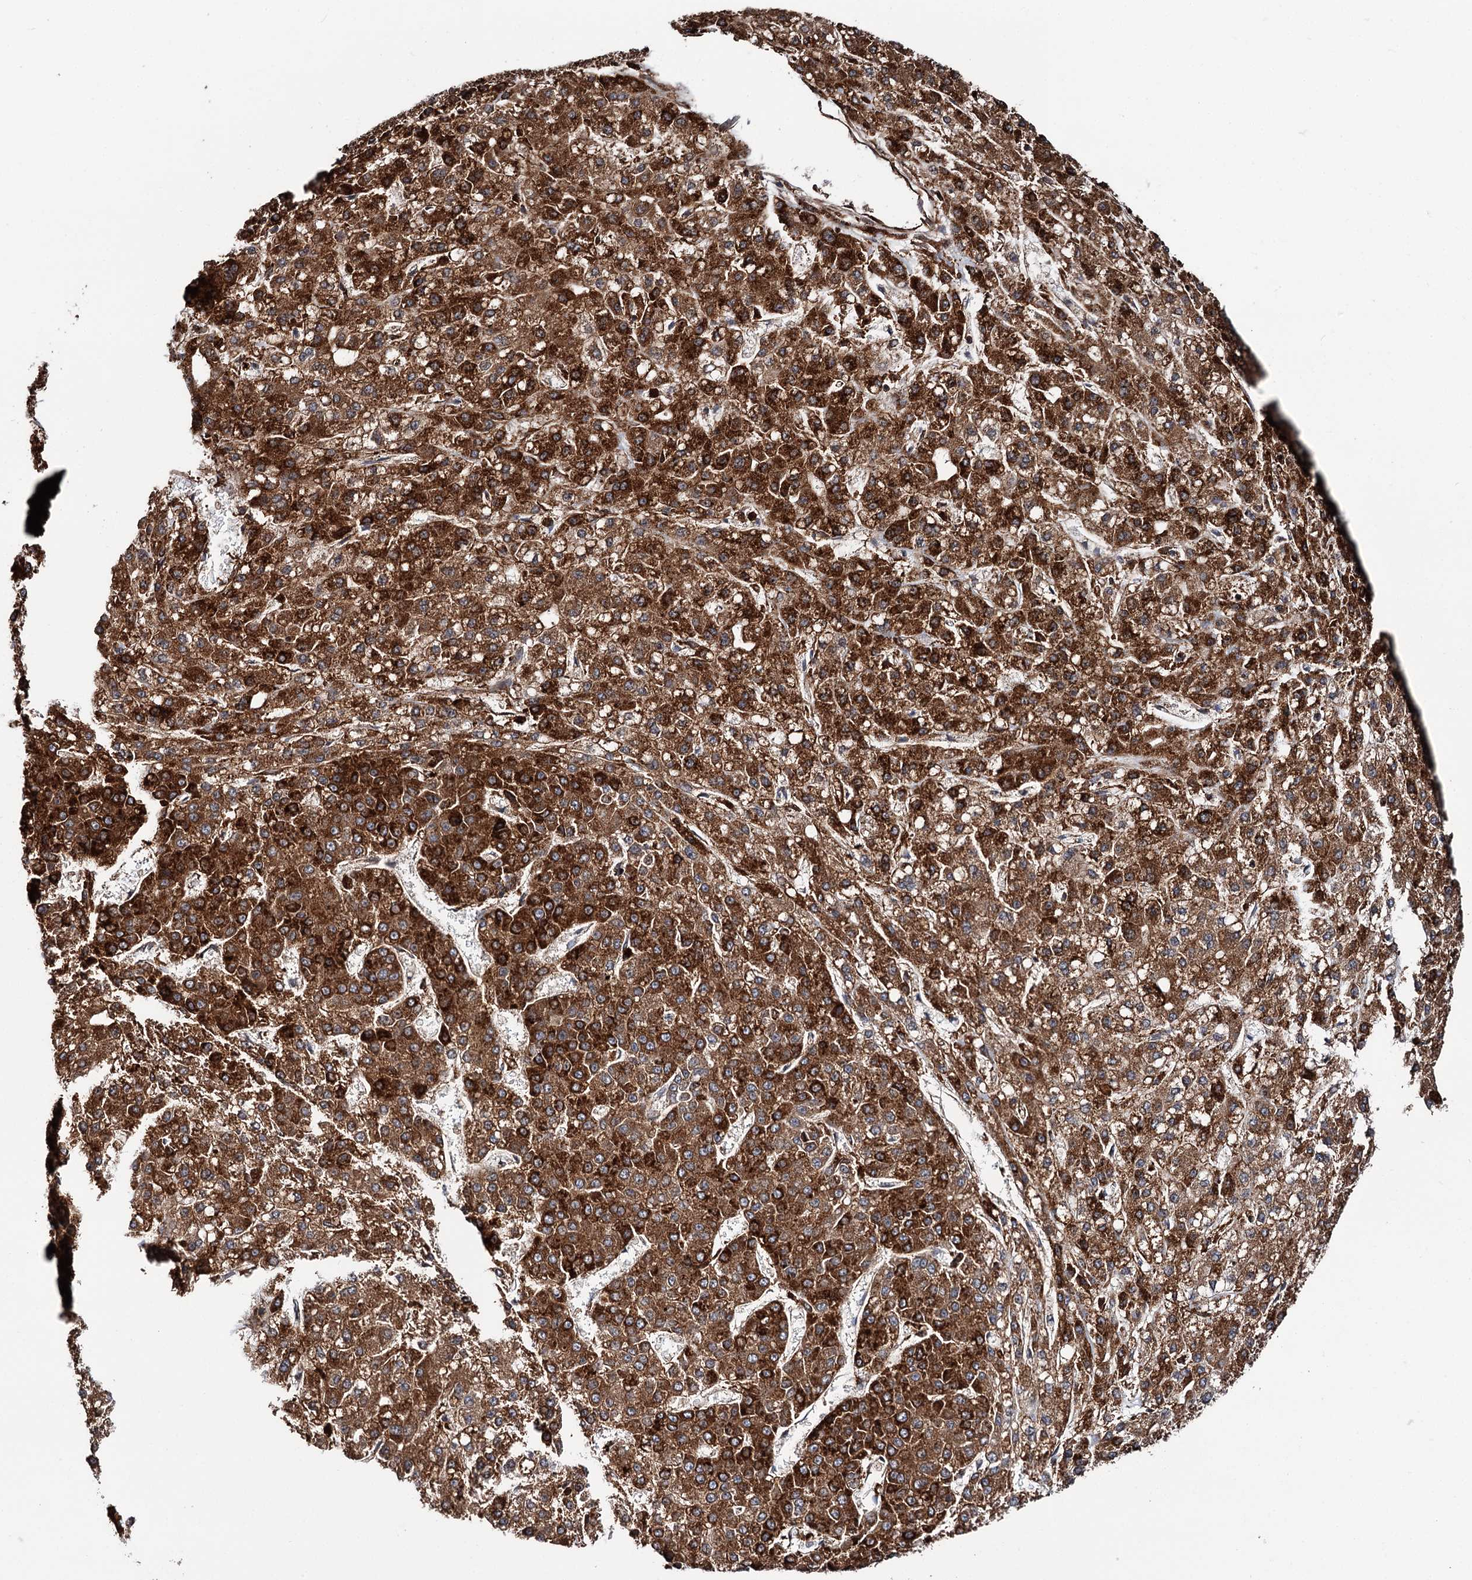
{"staining": {"intensity": "strong", "quantity": ">75%", "location": "cytoplasmic/membranous"}, "tissue": "liver cancer", "cell_type": "Tumor cells", "image_type": "cancer", "snomed": [{"axis": "morphology", "description": "Carcinoma, Hepatocellular, NOS"}, {"axis": "topography", "description": "Liver"}], "caption": "Immunohistochemistry (IHC) staining of liver cancer, which demonstrates high levels of strong cytoplasmic/membranous positivity in approximately >75% of tumor cells indicating strong cytoplasmic/membranous protein positivity. The staining was performed using DAB (3,3'-diaminobenzidine) (brown) for protein detection and nuclei were counterstained in hematoxylin (blue).", "gene": "ERP29", "patient": {"sex": "male", "age": 67}}